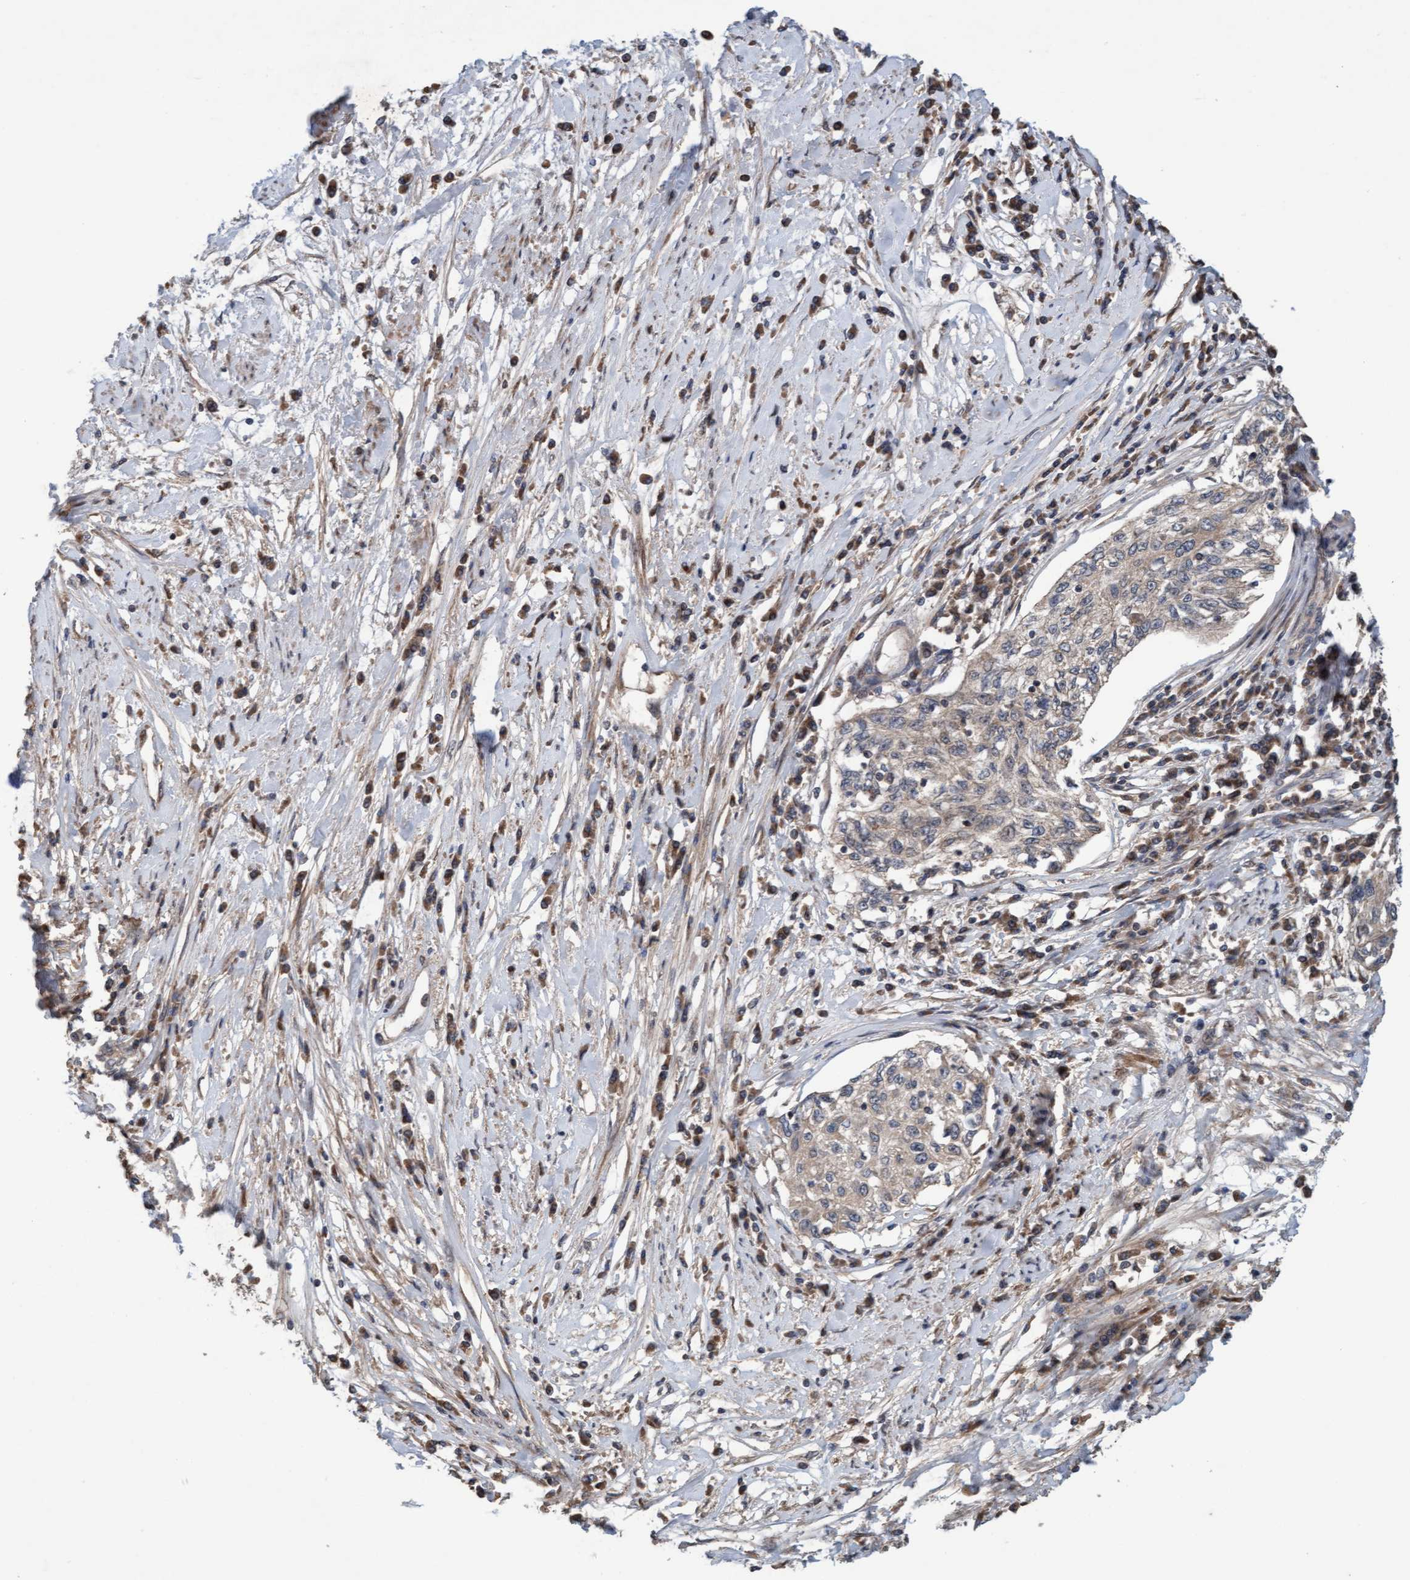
{"staining": {"intensity": "negative", "quantity": "none", "location": "none"}, "tissue": "cervical cancer", "cell_type": "Tumor cells", "image_type": "cancer", "snomed": [{"axis": "morphology", "description": "Squamous cell carcinoma, NOS"}, {"axis": "topography", "description": "Cervix"}], "caption": "Photomicrograph shows no significant protein positivity in tumor cells of cervical cancer (squamous cell carcinoma).", "gene": "MLXIP", "patient": {"sex": "female", "age": 57}}